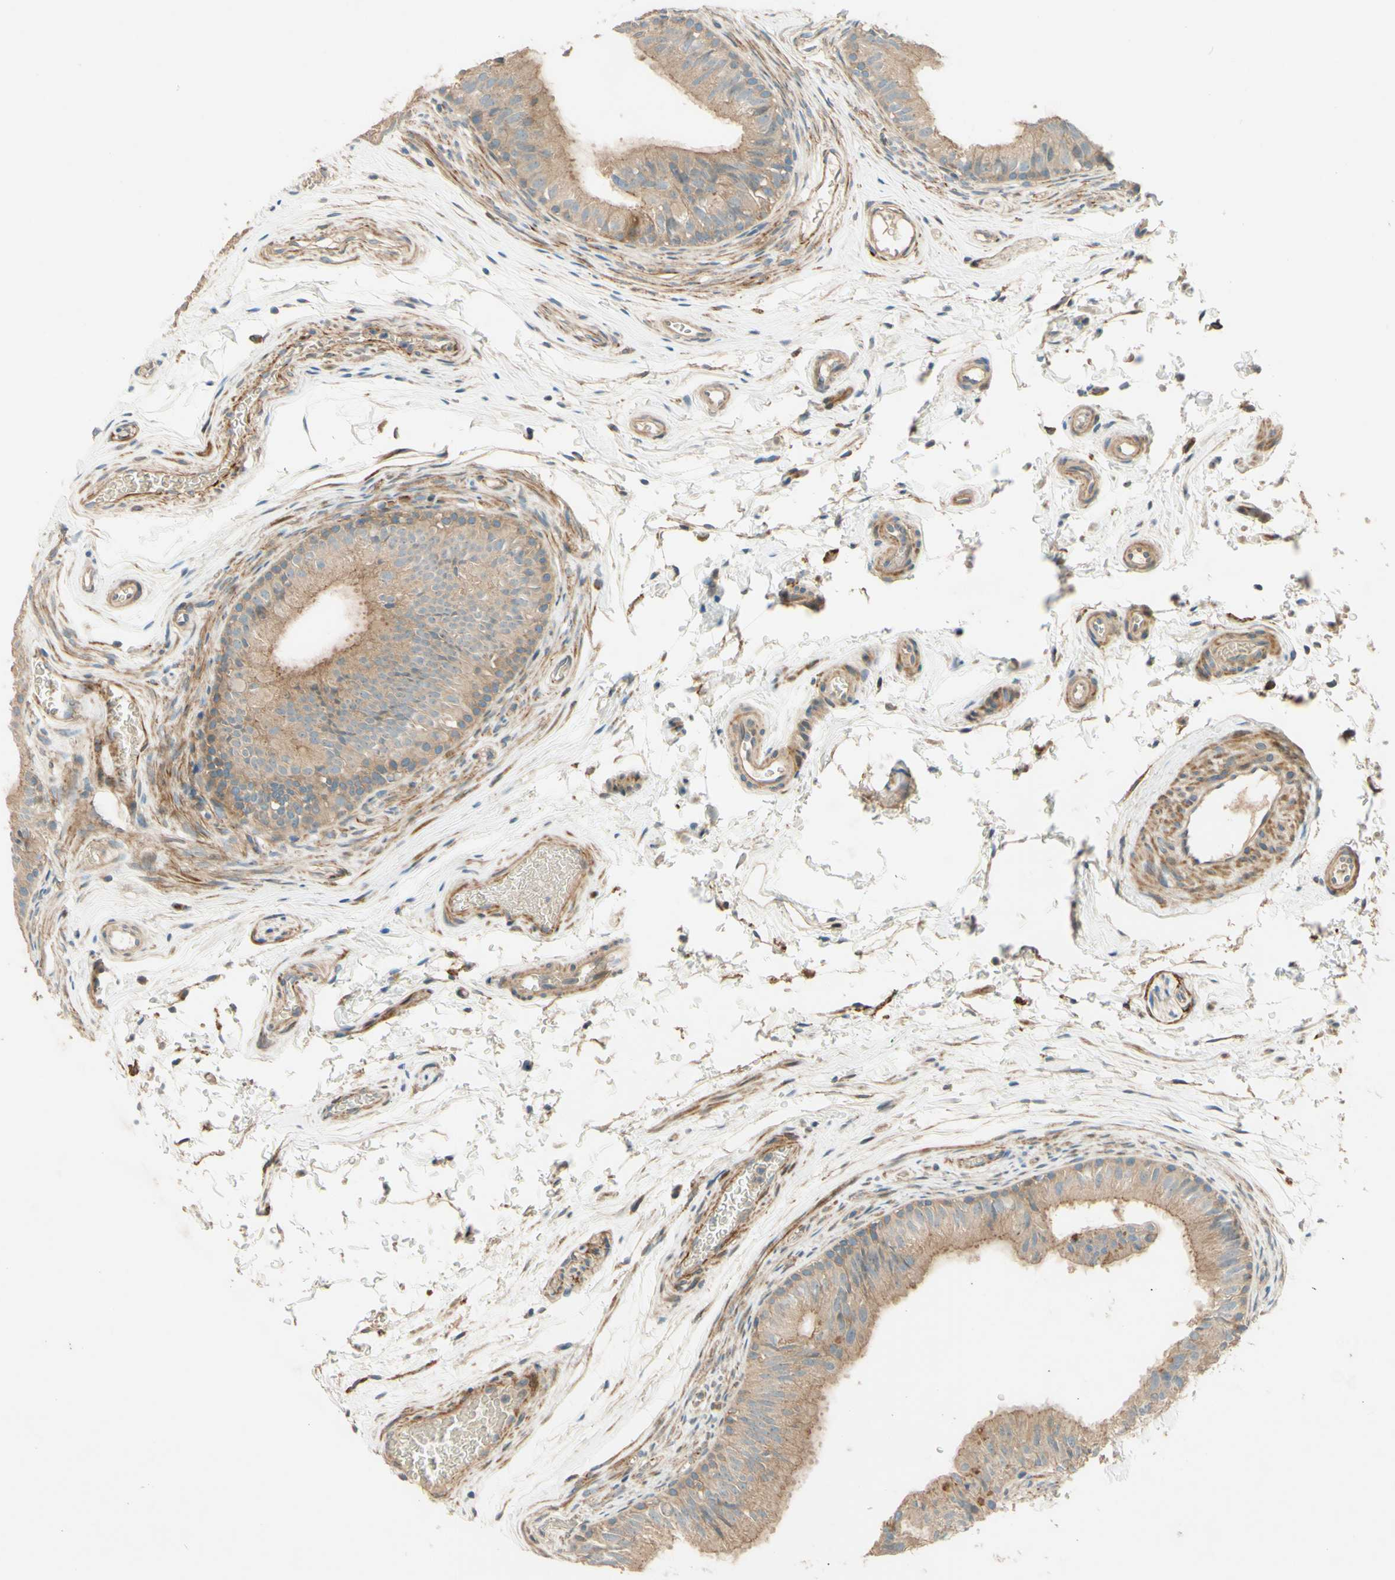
{"staining": {"intensity": "moderate", "quantity": ">75%", "location": "cytoplasmic/membranous"}, "tissue": "epididymis", "cell_type": "Glandular cells", "image_type": "normal", "snomed": [{"axis": "morphology", "description": "Normal tissue, NOS"}, {"axis": "topography", "description": "Epididymis"}], "caption": "A brown stain labels moderate cytoplasmic/membranous positivity of a protein in glandular cells of unremarkable epididymis. Using DAB (brown) and hematoxylin (blue) stains, captured at high magnification using brightfield microscopy.", "gene": "ADAM17", "patient": {"sex": "male", "age": 36}}